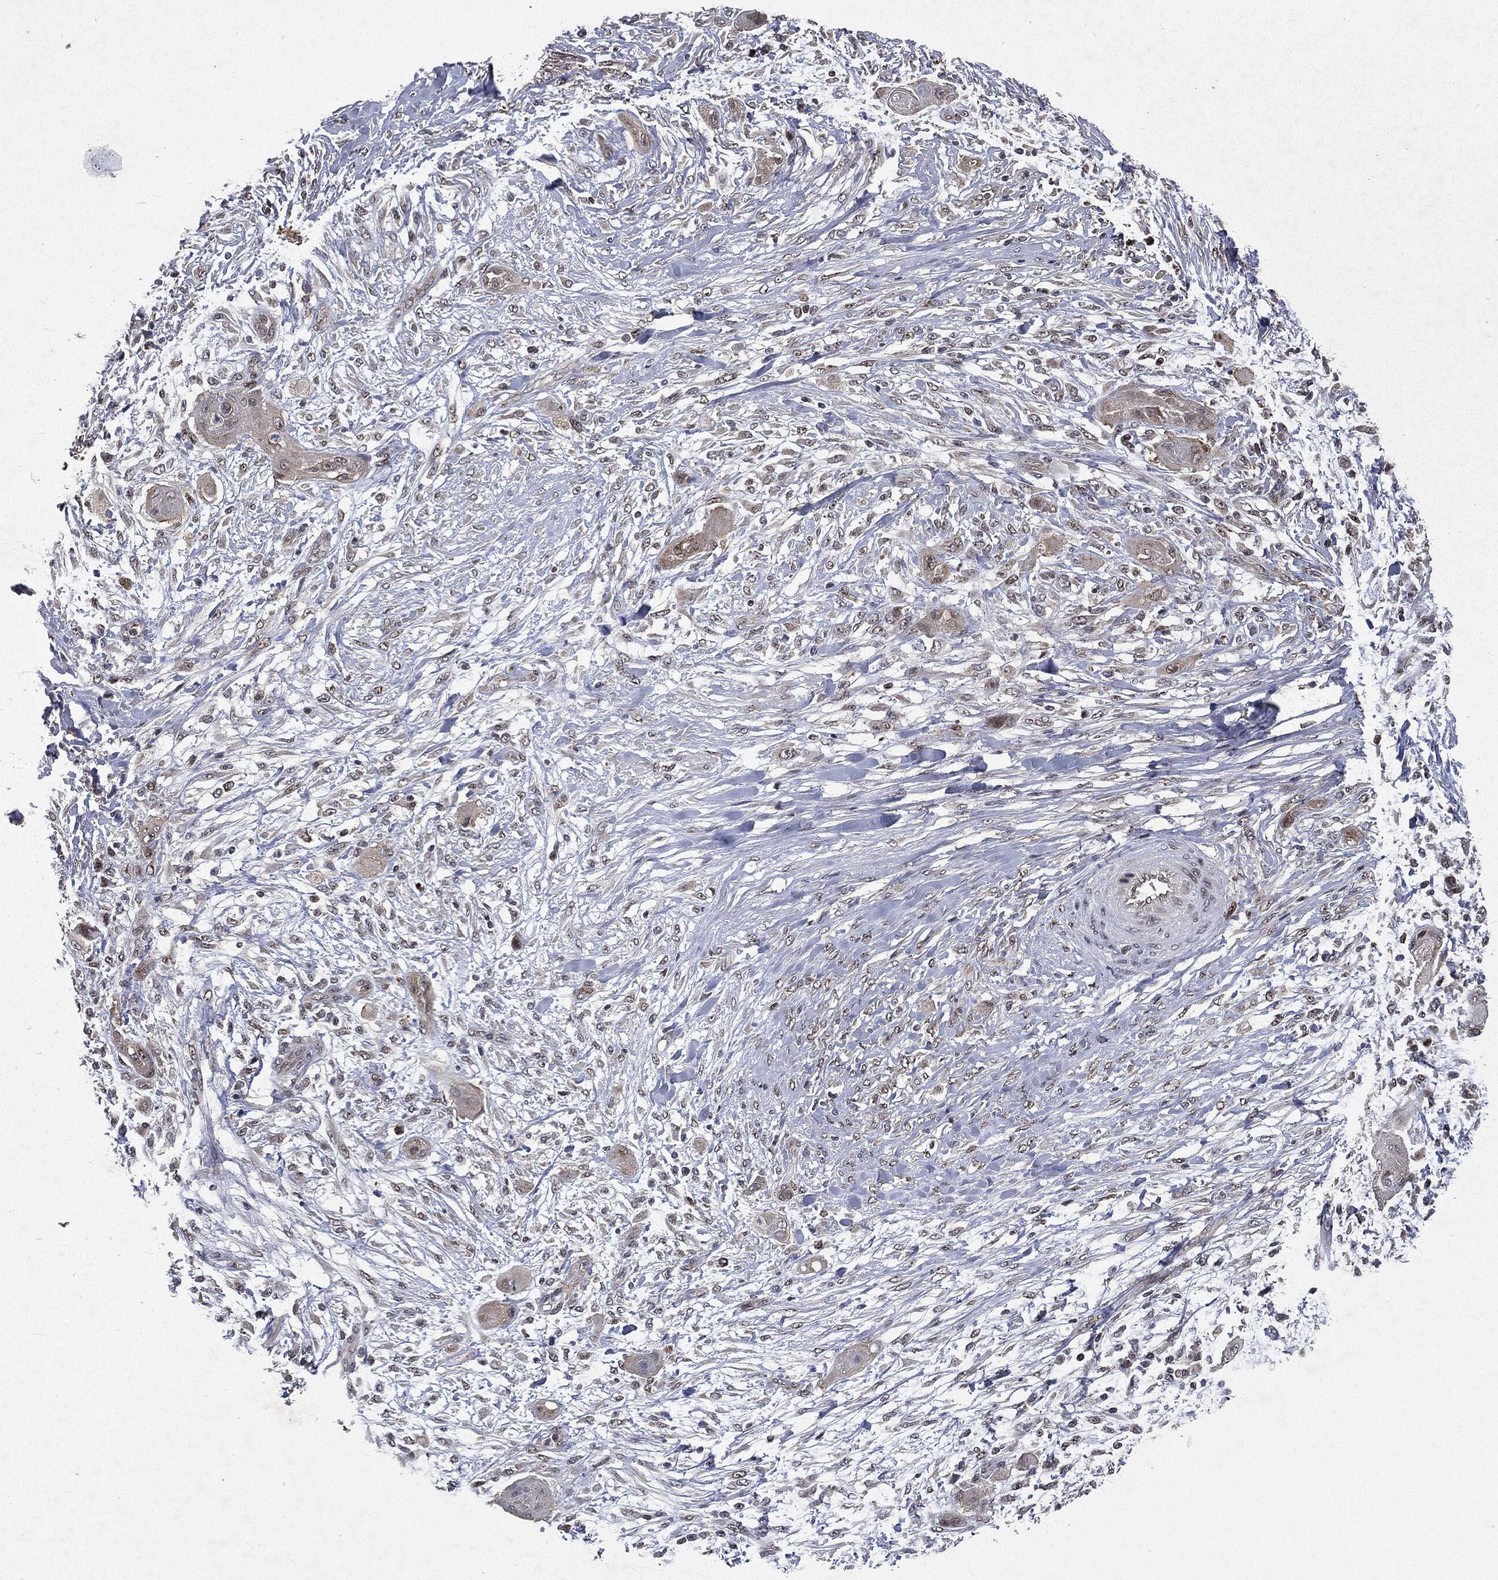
{"staining": {"intensity": "negative", "quantity": "none", "location": "none"}, "tissue": "skin cancer", "cell_type": "Tumor cells", "image_type": "cancer", "snomed": [{"axis": "morphology", "description": "Squamous cell carcinoma, NOS"}, {"axis": "topography", "description": "Skin"}], "caption": "A photomicrograph of human skin cancer is negative for staining in tumor cells. The staining is performed using DAB brown chromogen with nuclei counter-stained in using hematoxylin.", "gene": "PLPPR2", "patient": {"sex": "male", "age": 62}}